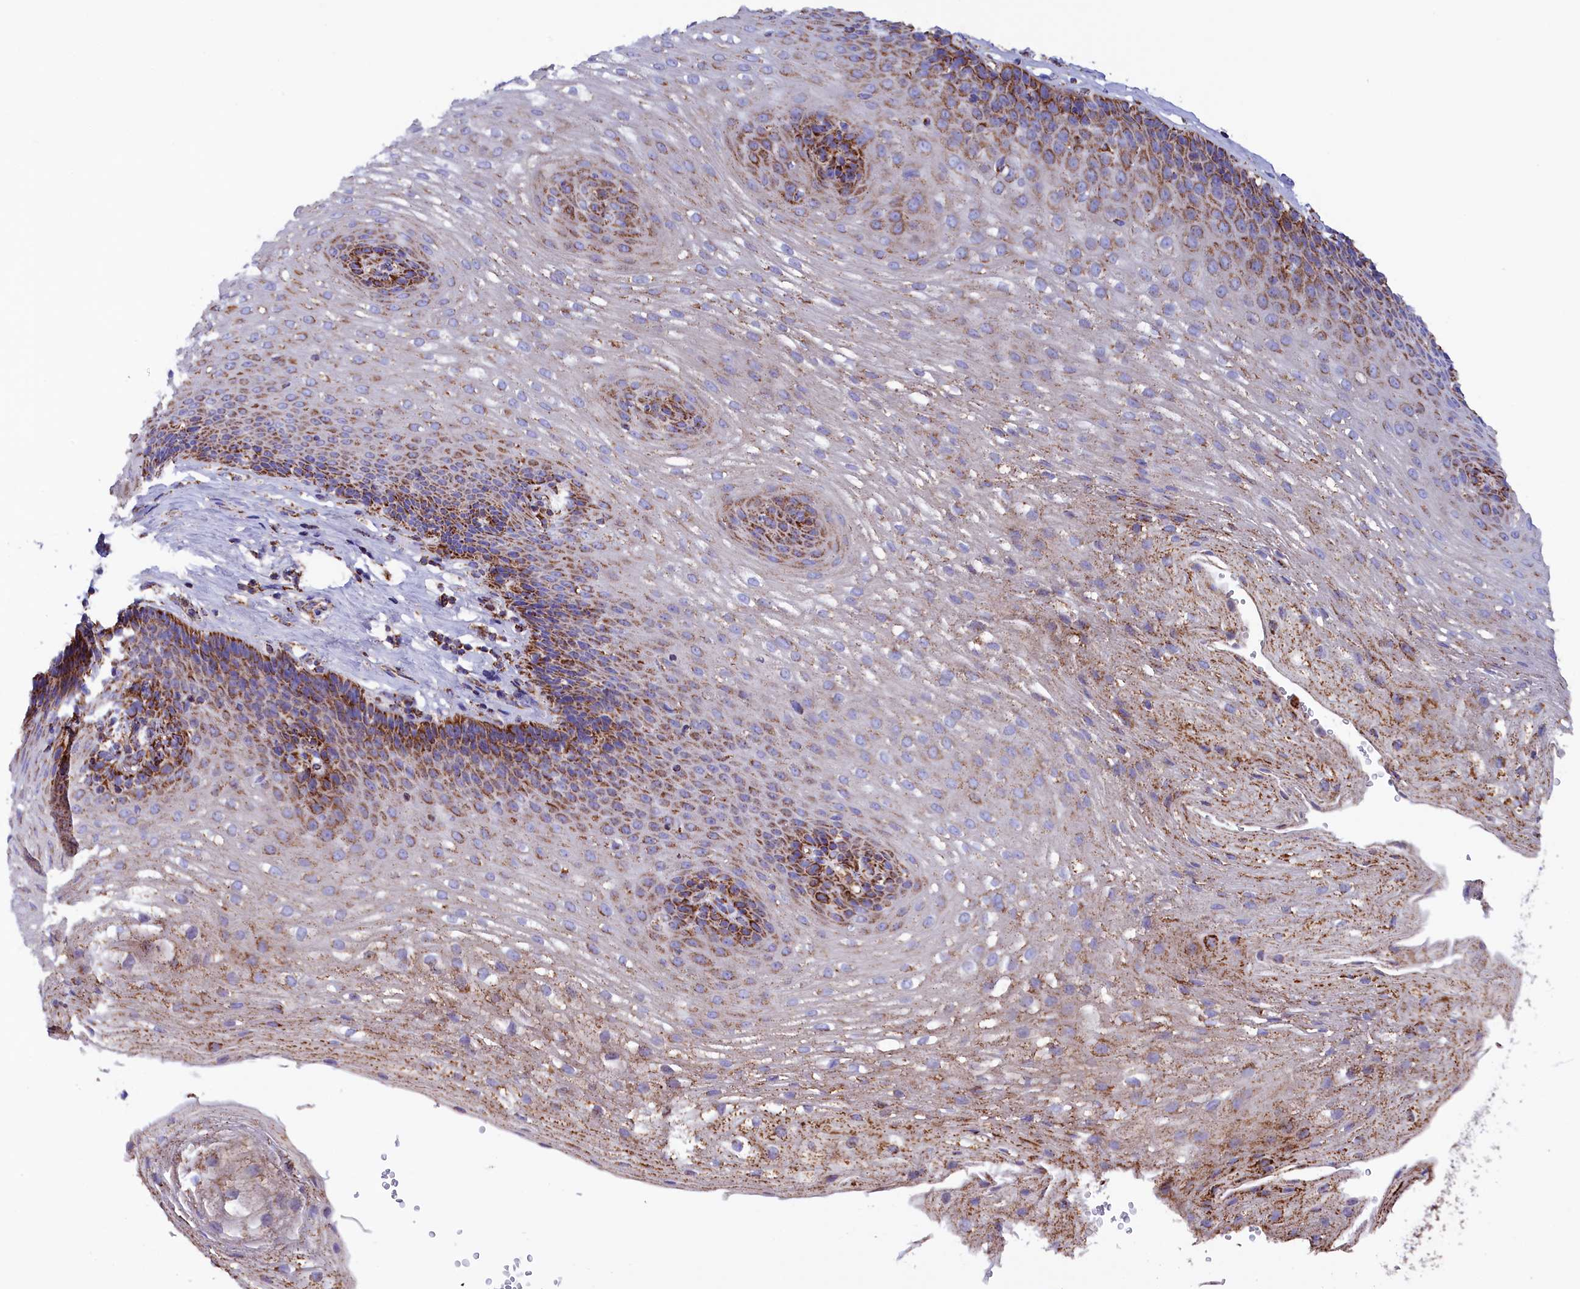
{"staining": {"intensity": "moderate", "quantity": ">75%", "location": "cytoplasmic/membranous"}, "tissue": "esophagus", "cell_type": "Squamous epithelial cells", "image_type": "normal", "snomed": [{"axis": "morphology", "description": "Normal tissue, NOS"}, {"axis": "topography", "description": "Esophagus"}], "caption": "Esophagus stained with DAB (3,3'-diaminobenzidine) immunohistochemistry demonstrates medium levels of moderate cytoplasmic/membranous positivity in about >75% of squamous epithelial cells. (DAB (3,3'-diaminobenzidine) IHC, brown staining for protein, blue staining for nuclei).", "gene": "SLC39A3", "patient": {"sex": "female", "age": 66}}